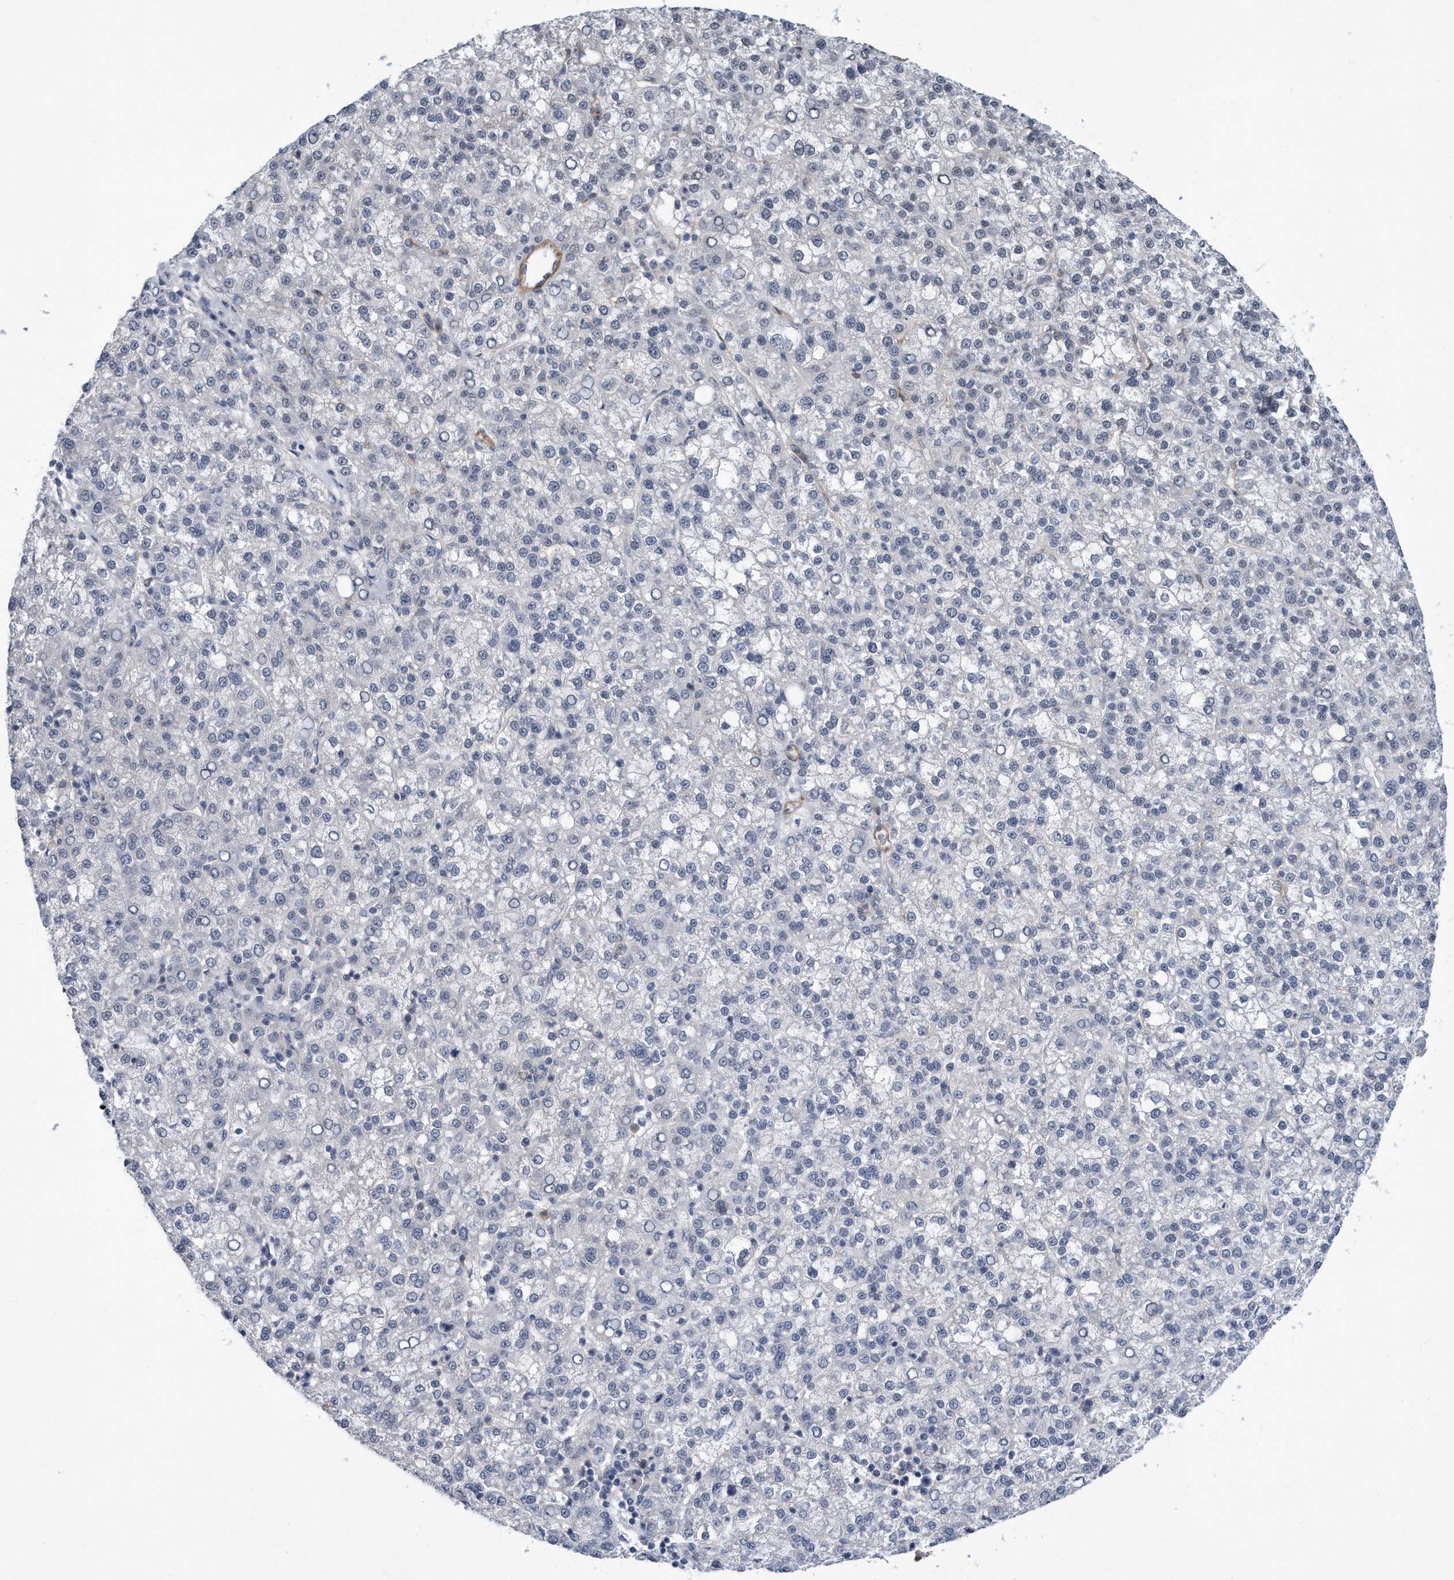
{"staining": {"intensity": "negative", "quantity": "none", "location": "none"}, "tissue": "liver cancer", "cell_type": "Tumor cells", "image_type": "cancer", "snomed": [{"axis": "morphology", "description": "Carcinoma, Hepatocellular, NOS"}, {"axis": "topography", "description": "Liver"}], "caption": "The immunohistochemistry image has no significant positivity in tumor cells of liver cancer tissue.", "gene": "TP53INP1", "patient": {"sex": "female", "age": 58}}